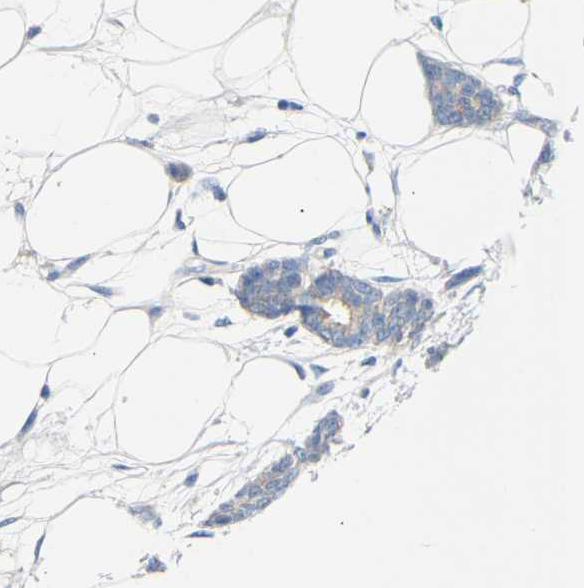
{"staining": {"intensity": "weak", "quantity": ">75%", "location": "cytoplasmic/membranous"}, "tissue": "breast cancer", "cell_type": "Tumor cells", "image_type": "cancer", "snomed": [{"axis": "morphology", "description": "Lobular carcinoma"}, {"axis": "topography", "description": "Skin"}, {"axis": "topography", "description": "Breast"}], "caption": "Tumor cells display low levels of weak cytoplasmic/membranous staining in approximately >75% of cells in breast cancer.", "gene": "PEX1", "patient": {"sex": "female", "age": 46}}